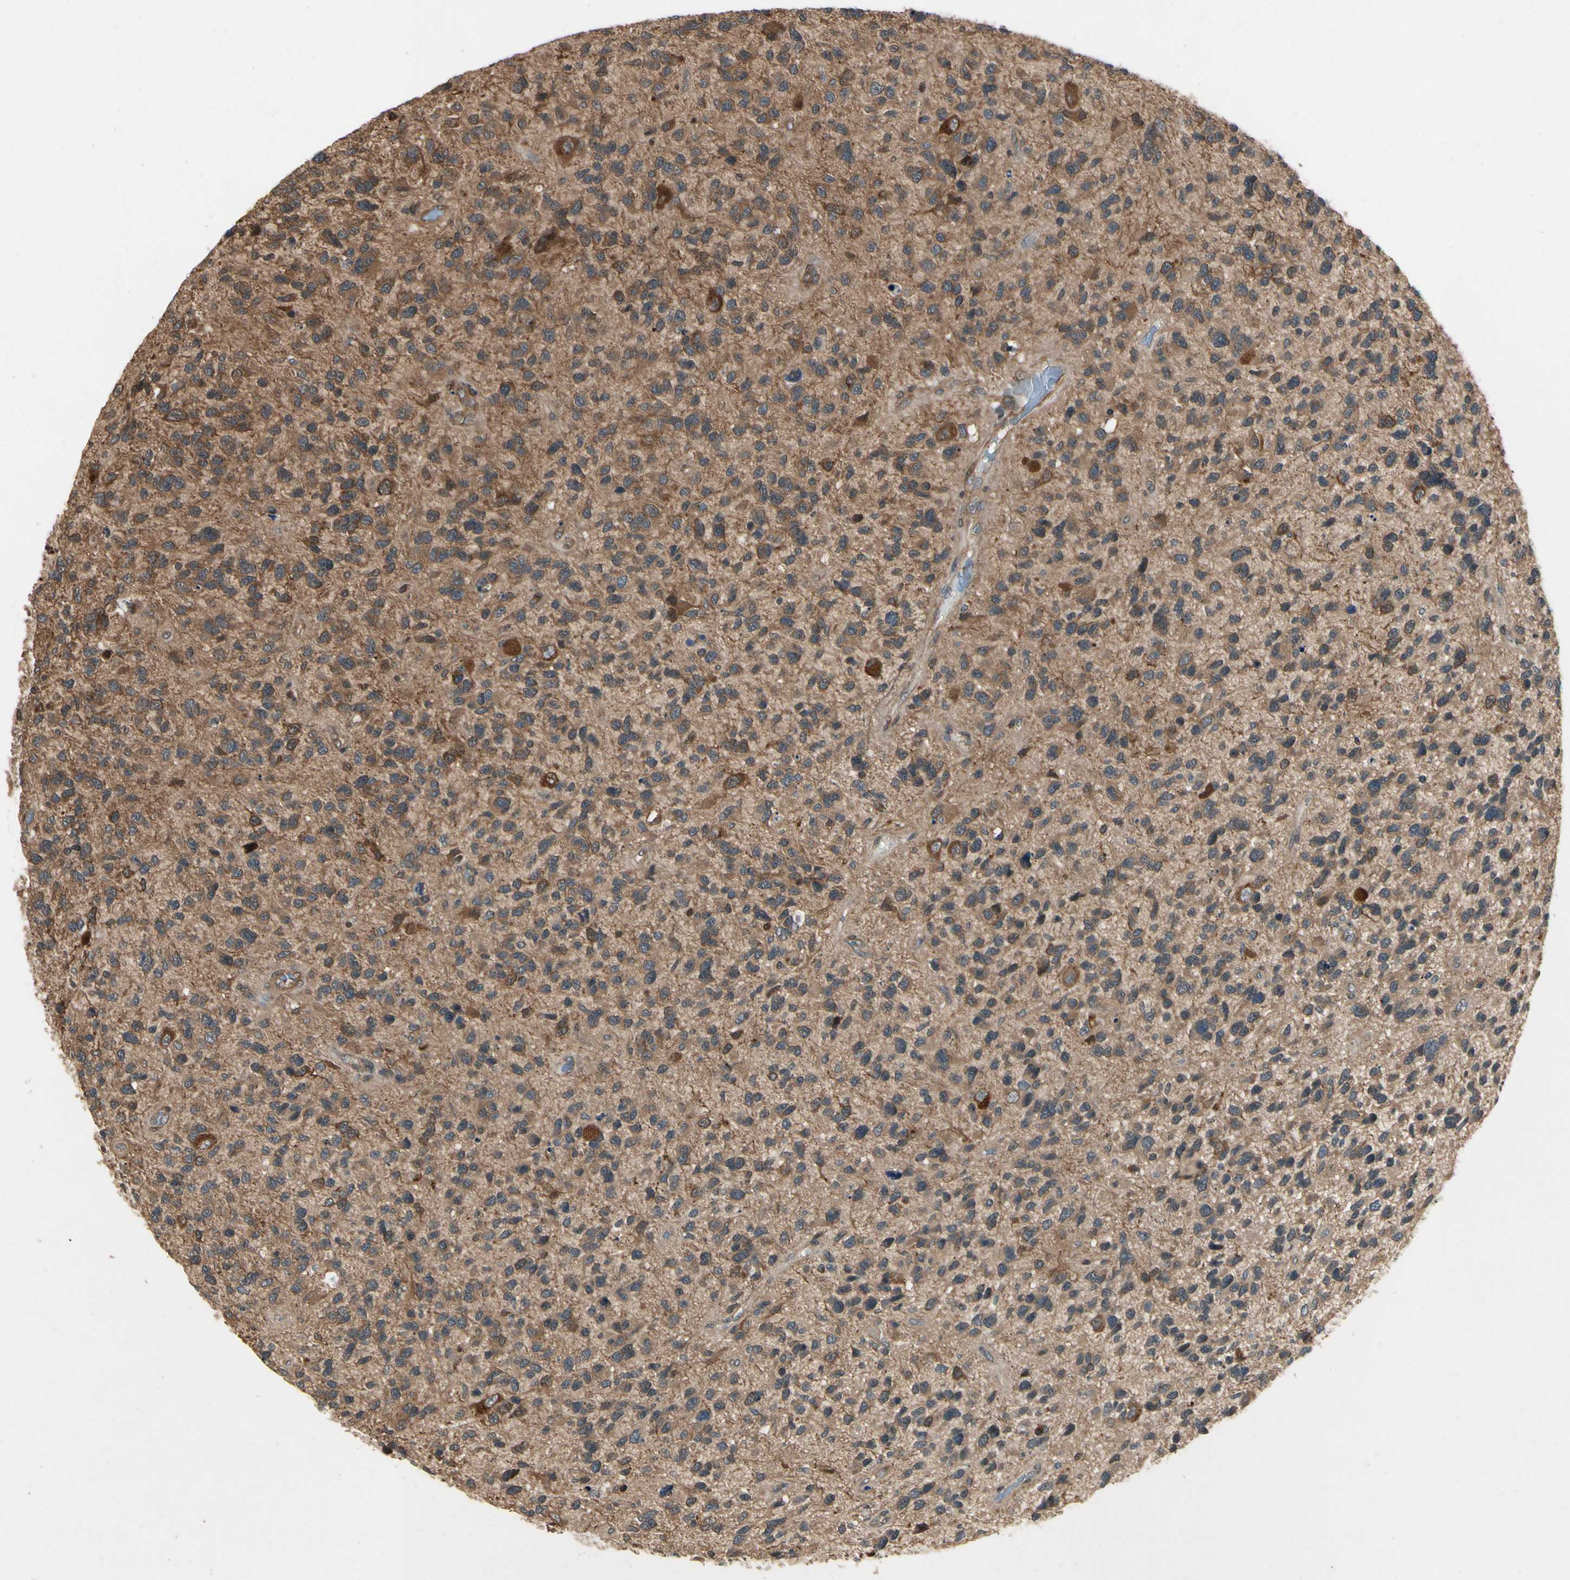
{"staining": {"intensity": "moderate", "quantity": "<25%", "location": "cytoplasmic/membranous"}, "tissue": "glioma", "cell_type": "Tumor cells", "image_type": "cancer", "snomed": [{"axis": "morphology", "description": "Glioma, malignant, High grade"}, {"axis": "topography", "description": "Brain"}], "caption": "Immunohistochemistry staining of glioma, which displays low levels of moderate cytoplasmic/membranous staining in about <25% of tumor cells indicating moderate cytoplasmic/membranous protein positivity. The staining was performed using DAB (brown) for protein detection and nuclei were counterstained in hematoxylin (blue).", "gene": "YWHAQ", "patient": {"sex": "female", "age": 58}}